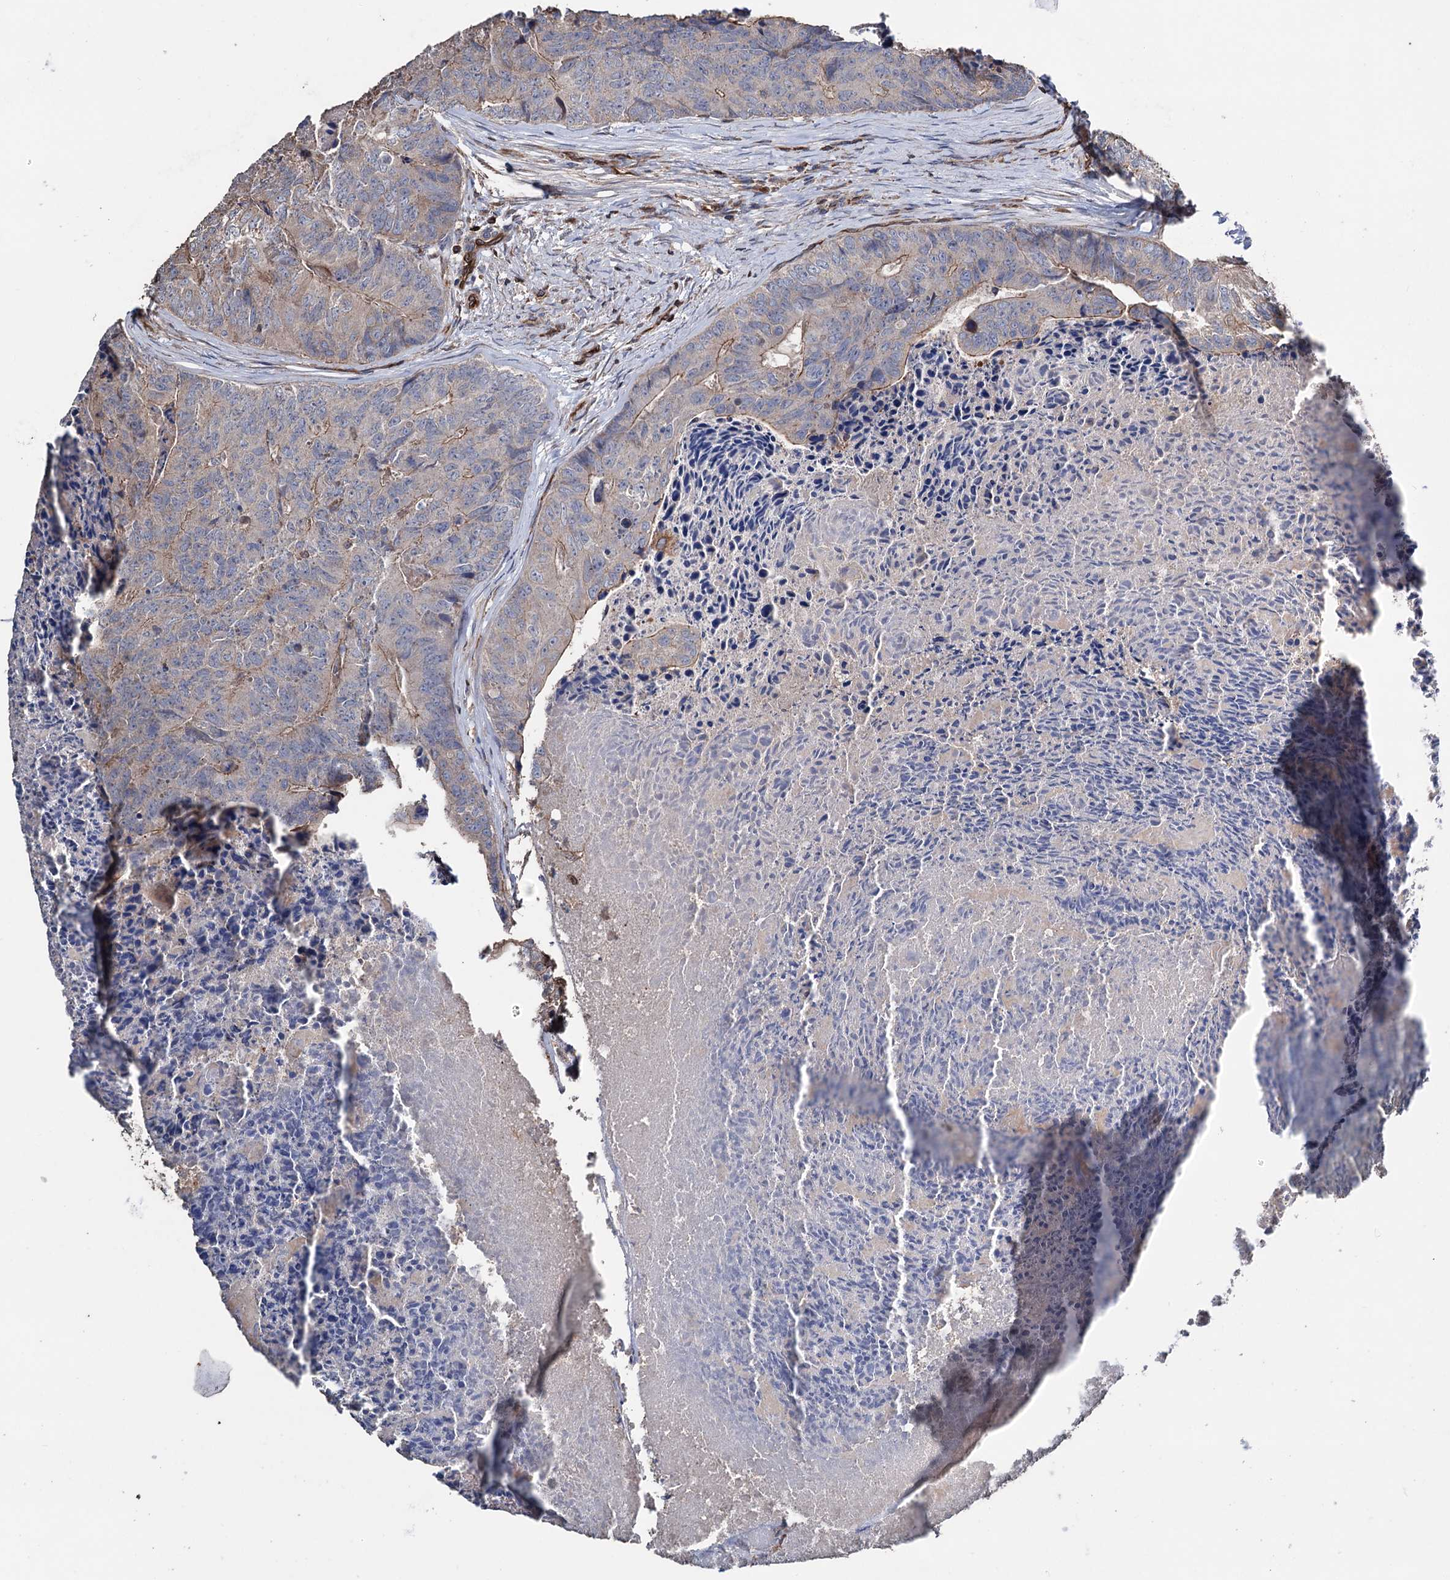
{"staining": {"intensity": "moderate", "quantity": "25%-75%", "location": "cytoplasmic/membranous"}, "tissue": "colorectal cancer", "cell_type": "Tumor cells", "image_type": "cancer", "snomed": [{"axis": "morphology", "description": "Adenocarcinoma, NOS"}, {"axis": "topography", "description": "Colon"}], "caption": "The micrograph shows staining of adenocarcinoma (colorectal), revealing moderate cytoplasmic/membranous protein staining (brown color) within tumor cells.", "gene": "STING1", "patient": {"sex": "female", "age": 67}}